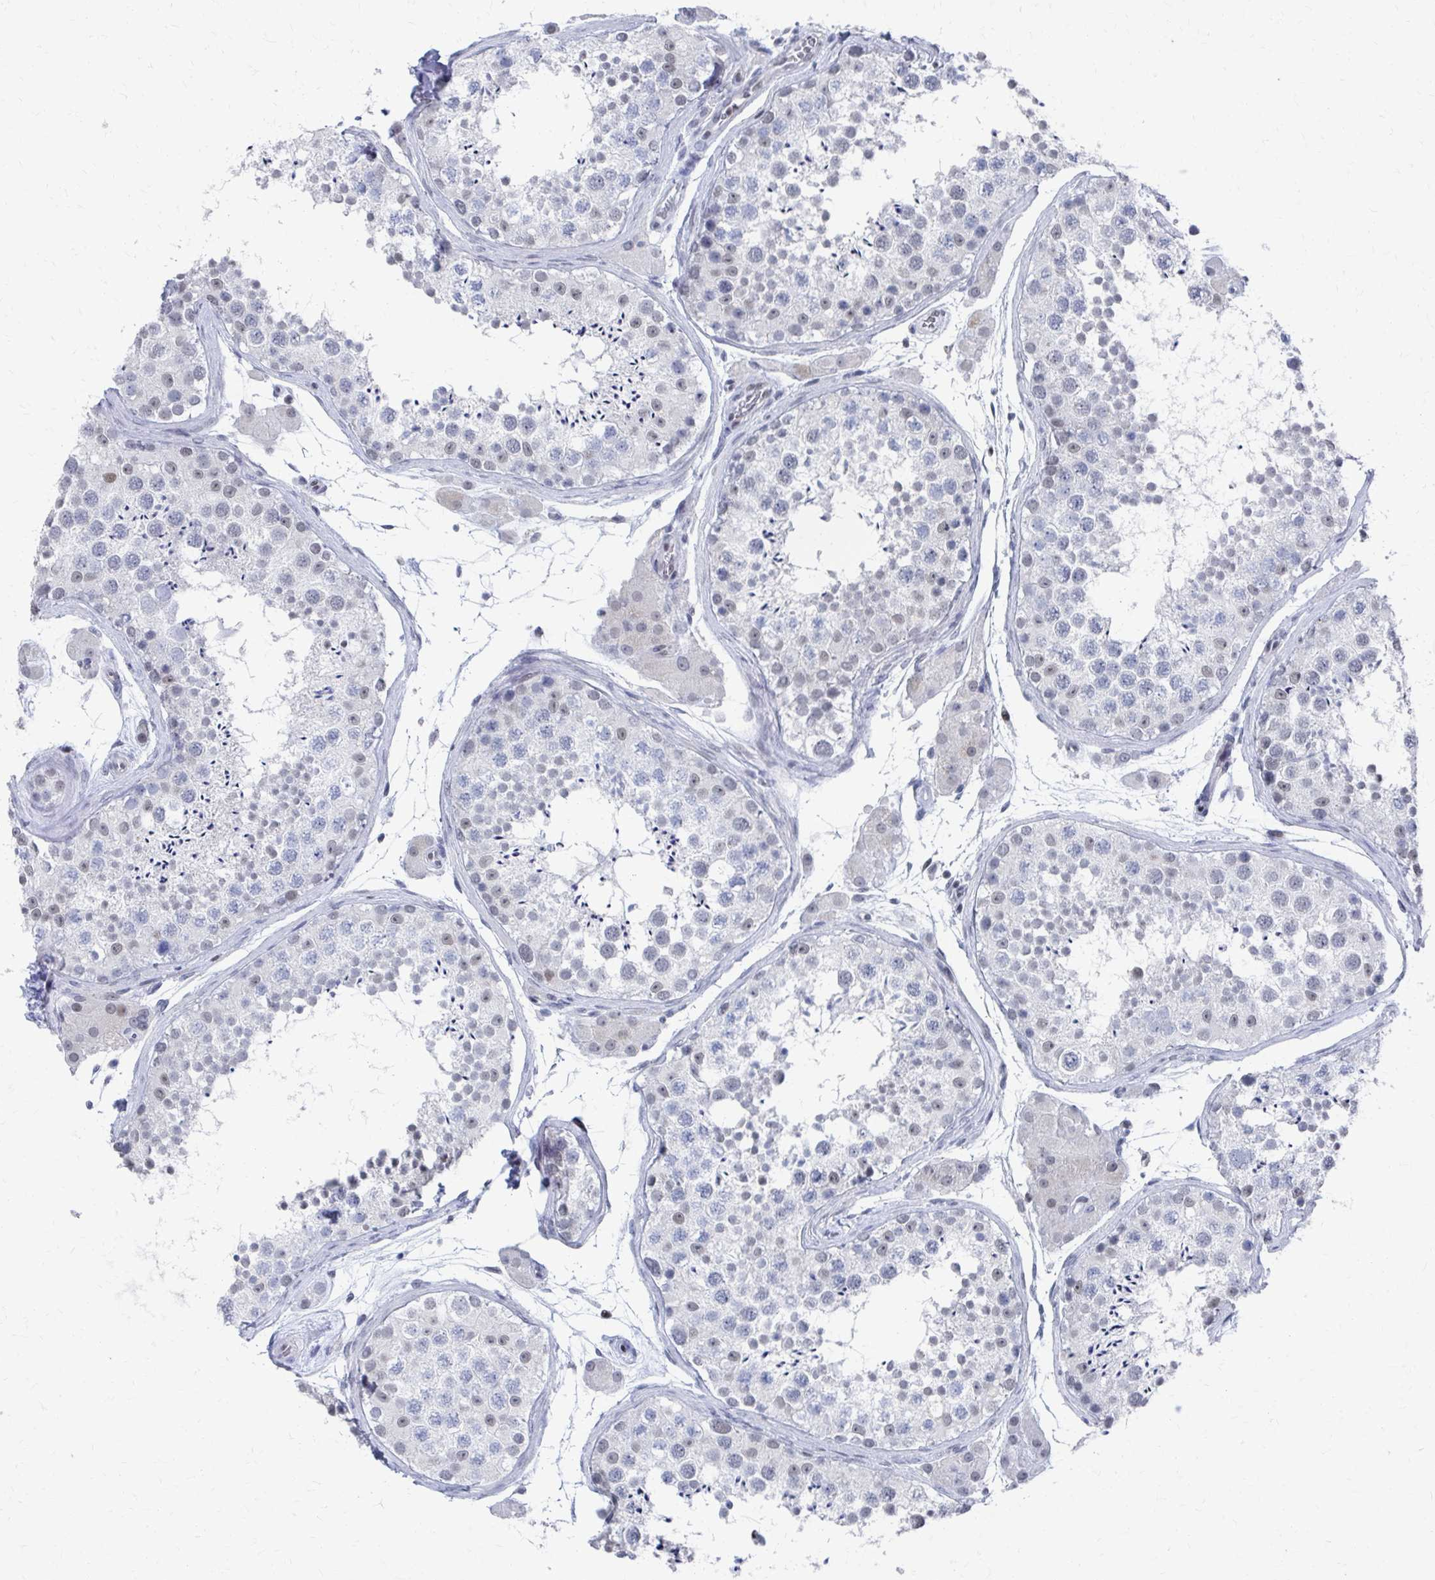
{"staining": {"intensity": "moderate", "quantity": "<25%", "location": "nuclear"}, "tissue": "testis", "cell_type": "Cells in seminiferous ducts", "image_type": "normal", "snomed": [{"axis": "morphology", "description": "Normal tissue, NOS"}, {"axis": "topography", "description": "Testis"}], "caption": "Brown immunohistochemical staining in normal human testis exhibits moderate nuclear positivity in about <25% of cells in seminiferous ducts.", "gene": "CDIN1", "patient": {"sex": "male", "age": 41}}